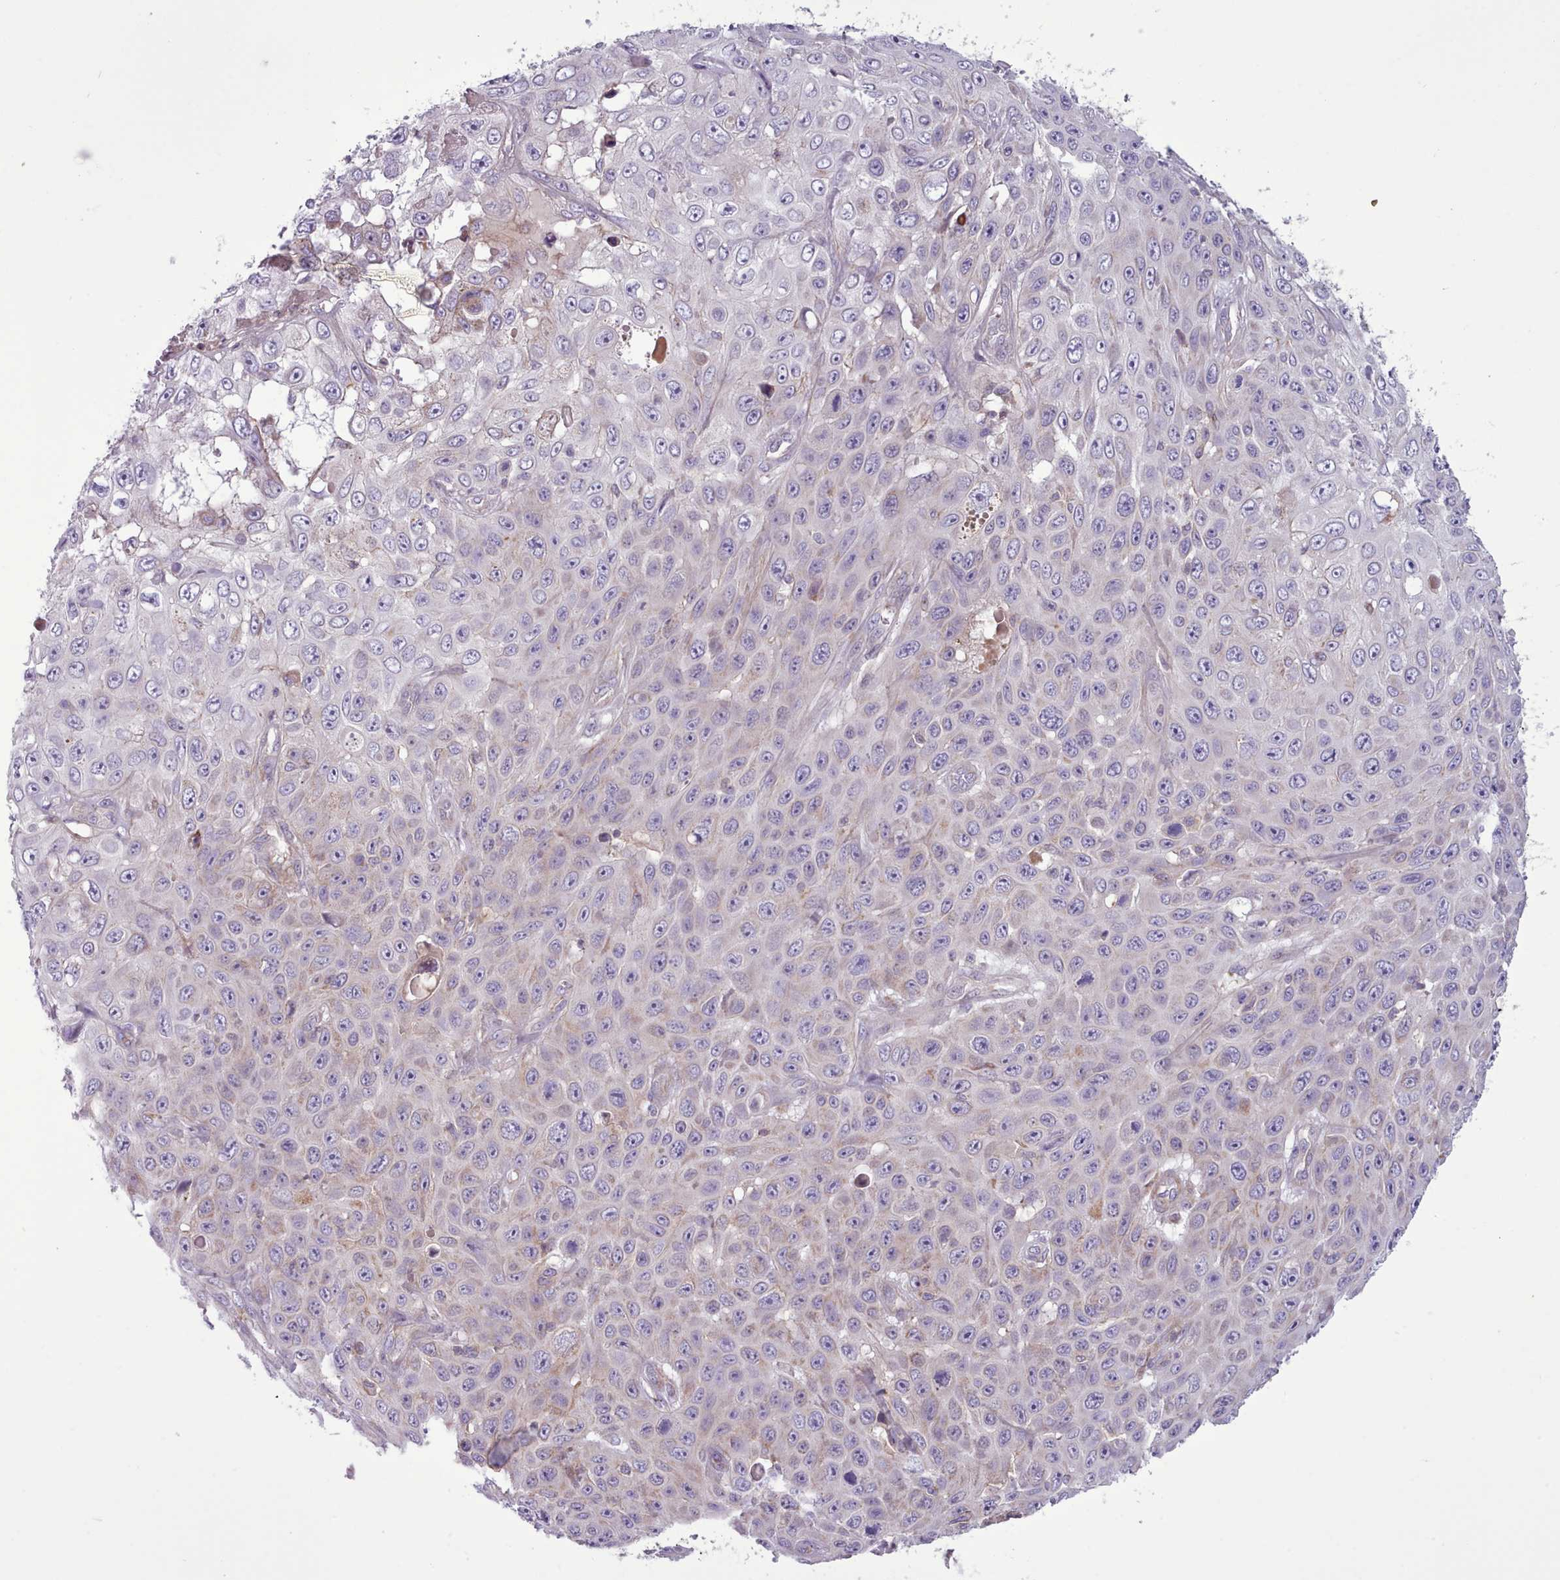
{"staining": {"intensity": "negative", "quantity": "none", "location": "none"}, "tissue": "skin cancer", "cell_type": "Tumor cells", "image_type": "cancer", "snomed": [{"axis": "morphology", "description": "Squamous cell carcinoma, NOS"}, {"axis": "topography", "description": "Skin"}], "caption": "A micrograph of human skin cancer (squamous cell carcinoma) is negative for staining in tumor cells. (DAB (3,3'-diaminobenzidine) immunohistochemistry, high magnification).", "gene": "TENT4B", "patient": {"sex": "male", "age": 82}}